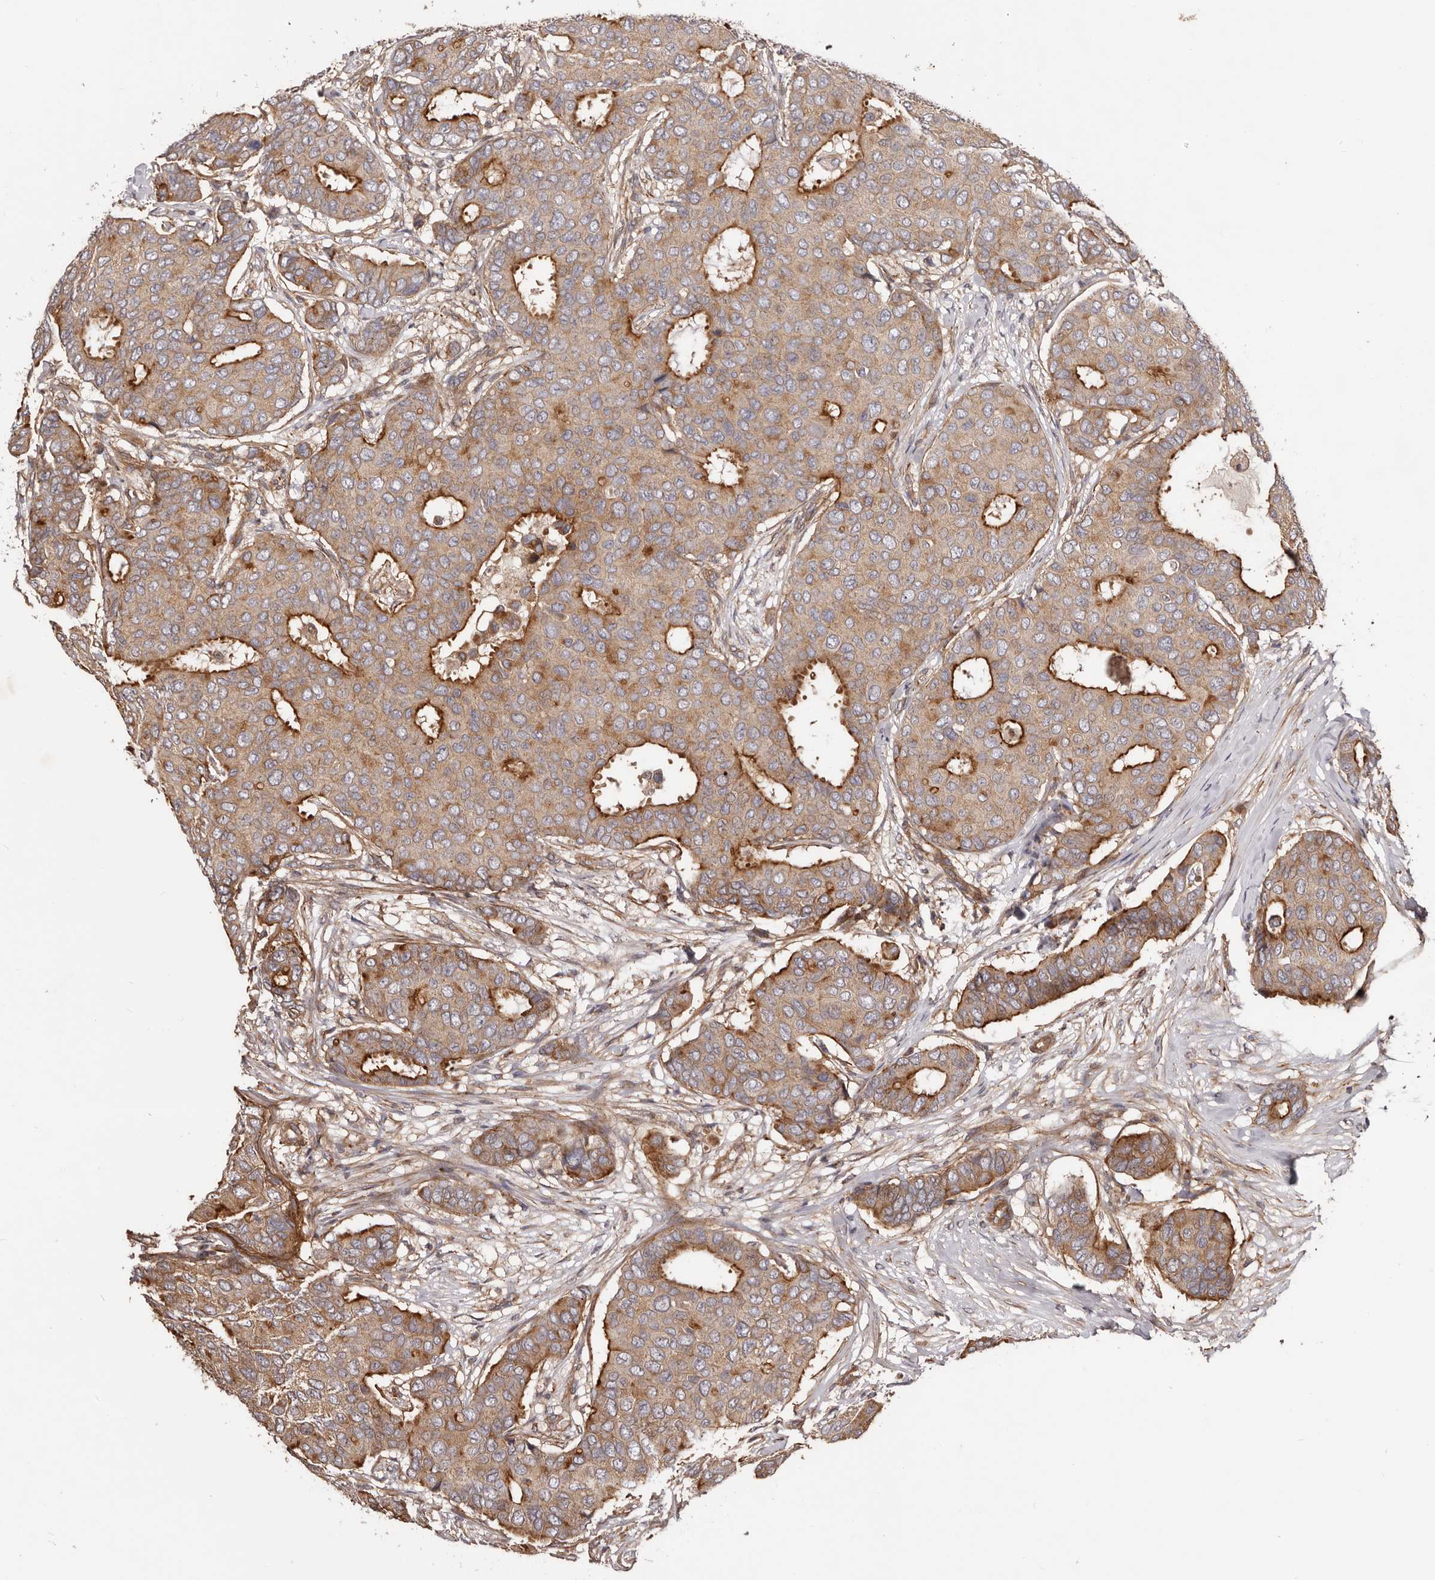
{"staining": {"intensity": "strong", "quantity": "25%-75%", "location": "cytoplasmic/membranous"}, "tissue": "breast cancer", "cell_type": "Tumor cells", "image_type": "cancer", "snomed": [{"axis": "morphology", "description": "Duct carcinoma"}, {"axis": "topography", "description": "Breast"}], "caption": "IHC (DAB) staining of human breast cancer demonstrates strong cytoplasmic/membranous protein staining in about 25%-75% of tumor cells.", "gene": "GTPBP1", "patient": {"sex": "female", "age": 75}}